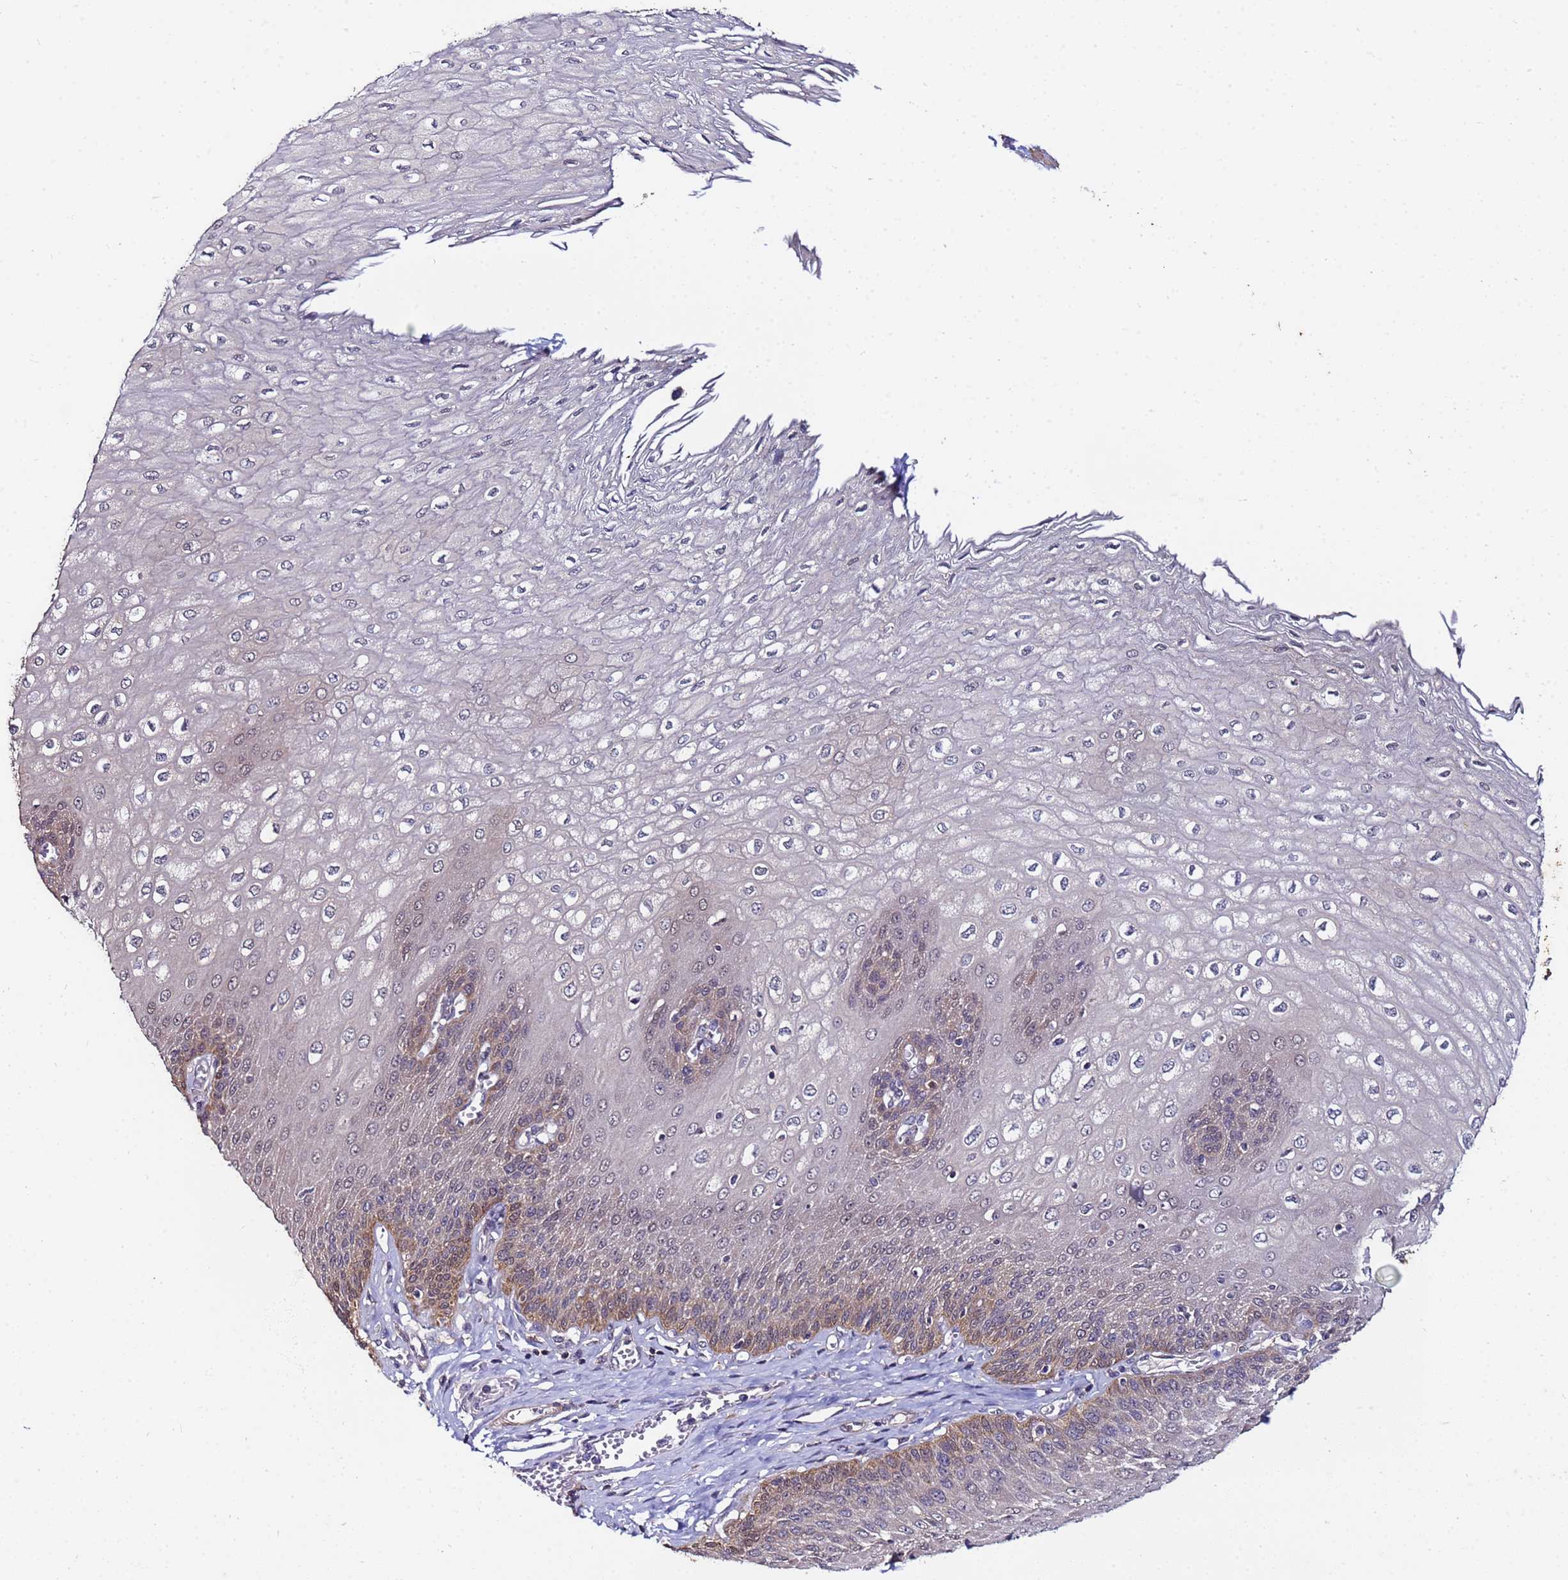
{"staining": {"intensity": "moderate", "quantity": "25%-75%", "location": "cytoplasmic/membranous"}, "tissue": "esophagus", "cell_type": "Squamous epithelial cells", "image_type": "normal", "snomed": [{"axis": "morphology", "description": "Normal tissue, NOS"}, {"axis": "topography", "description": "Esophagus"}], "caption": "A medium amount of moderate cytoplasmic/membranous staining is present in about 25%-75% of squamous epithelial cells in normal esophagus.", "gene": "NAXE", "patient": {"sex": "male", "age": 60}}